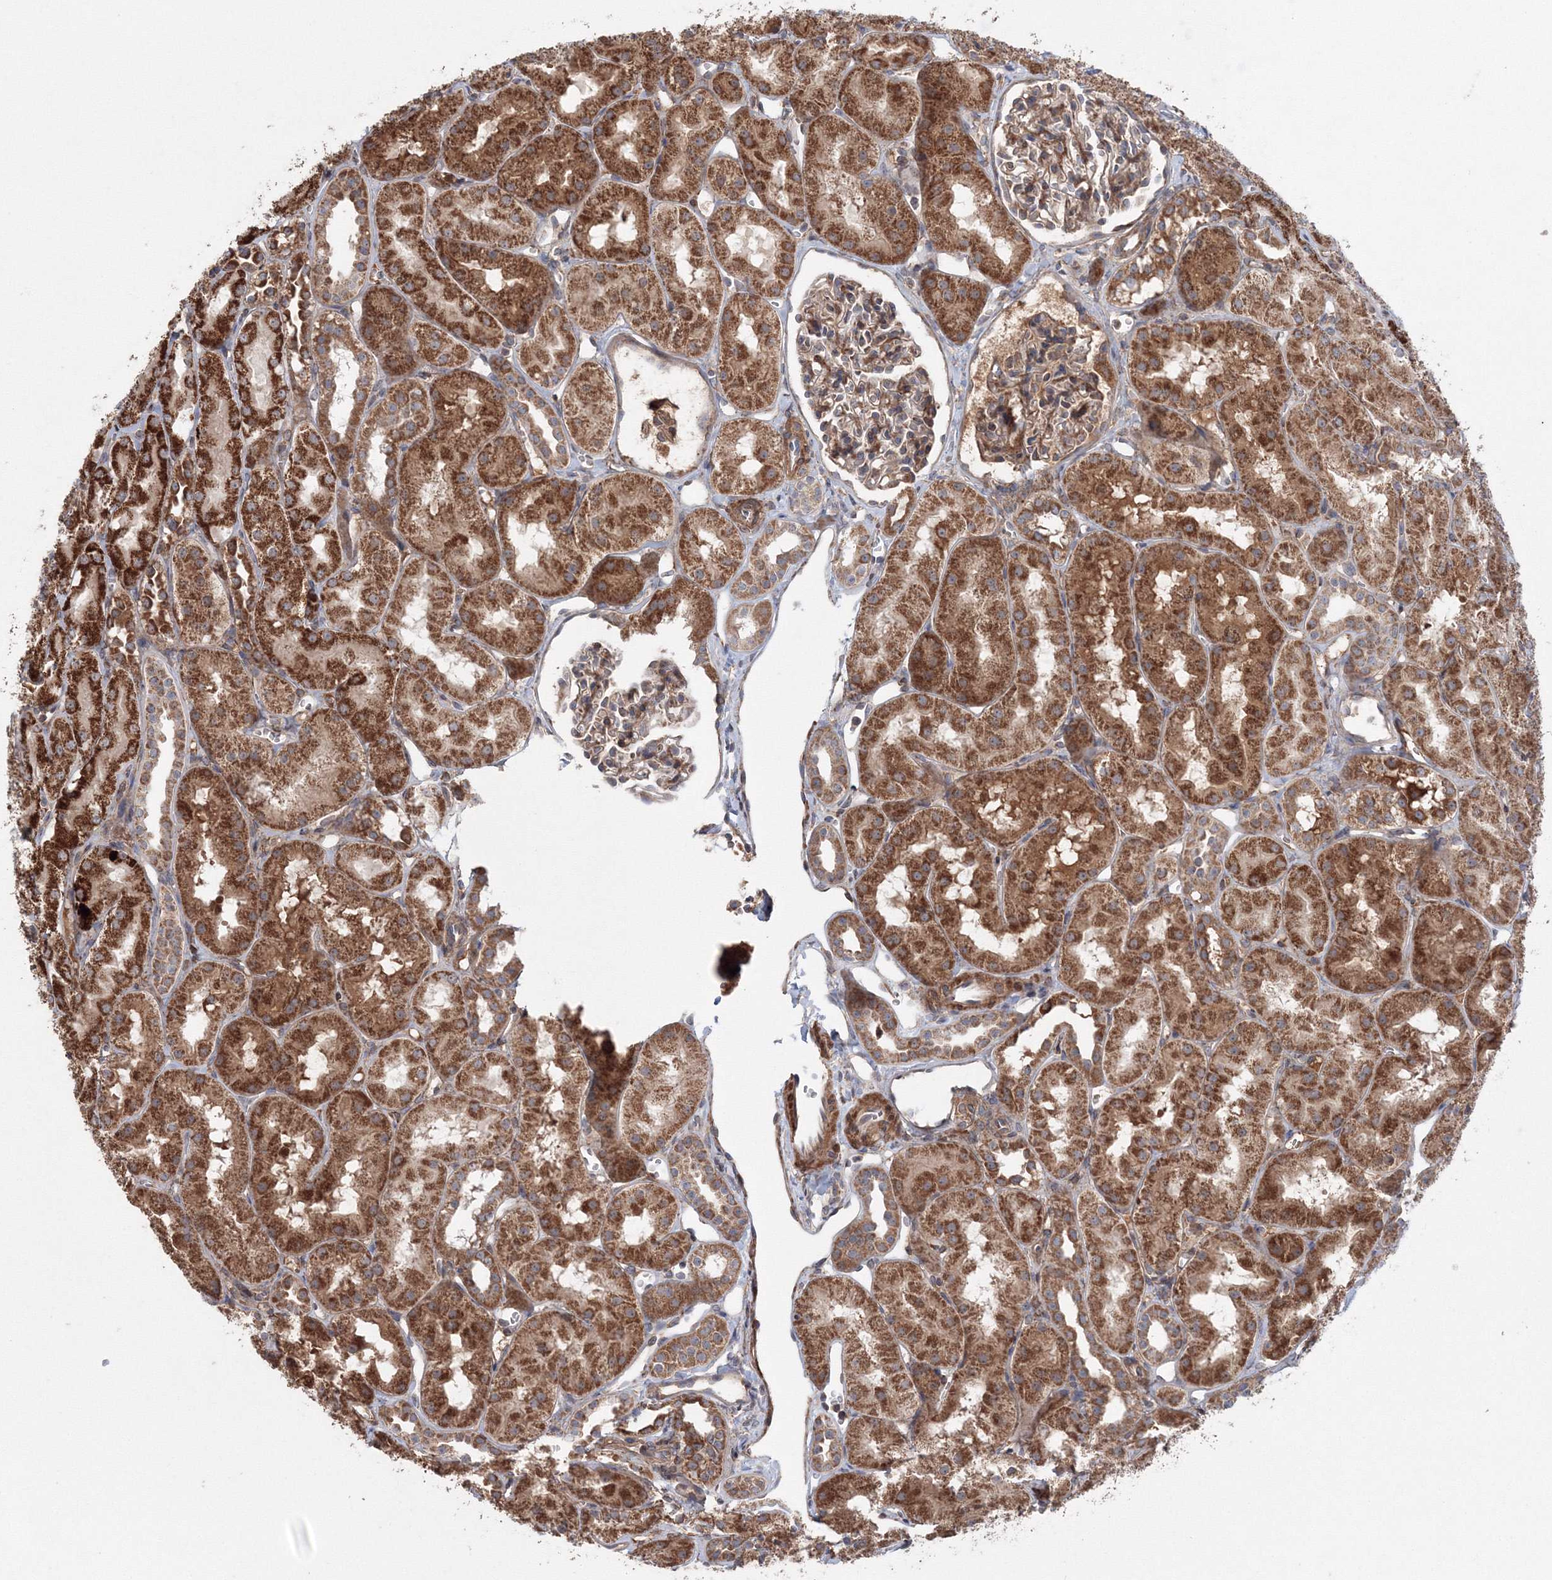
{"staining": {"intensity": "moderate", "quantity": ">75%", "location": "cytoplasmic/membranous"}, "tissue": "kidney", "cell_type": "Cells in glomeruli", "image_type": "normal", "snomed": [{"axis": "morphology", "description": "Normal tissue, NOS"}, {"axis": "topography", "description": "Kidney"}, {"axis": "topography", "description": "Urinary bladder"}], "caption": "This is an image of IHC staining of unremarkable kidney, which shows moderate expression in the cytoplasmic/membranous of cells in glomeruli.", "gene": "NOA1", "patient": {"sex": "male", "age": 16}}